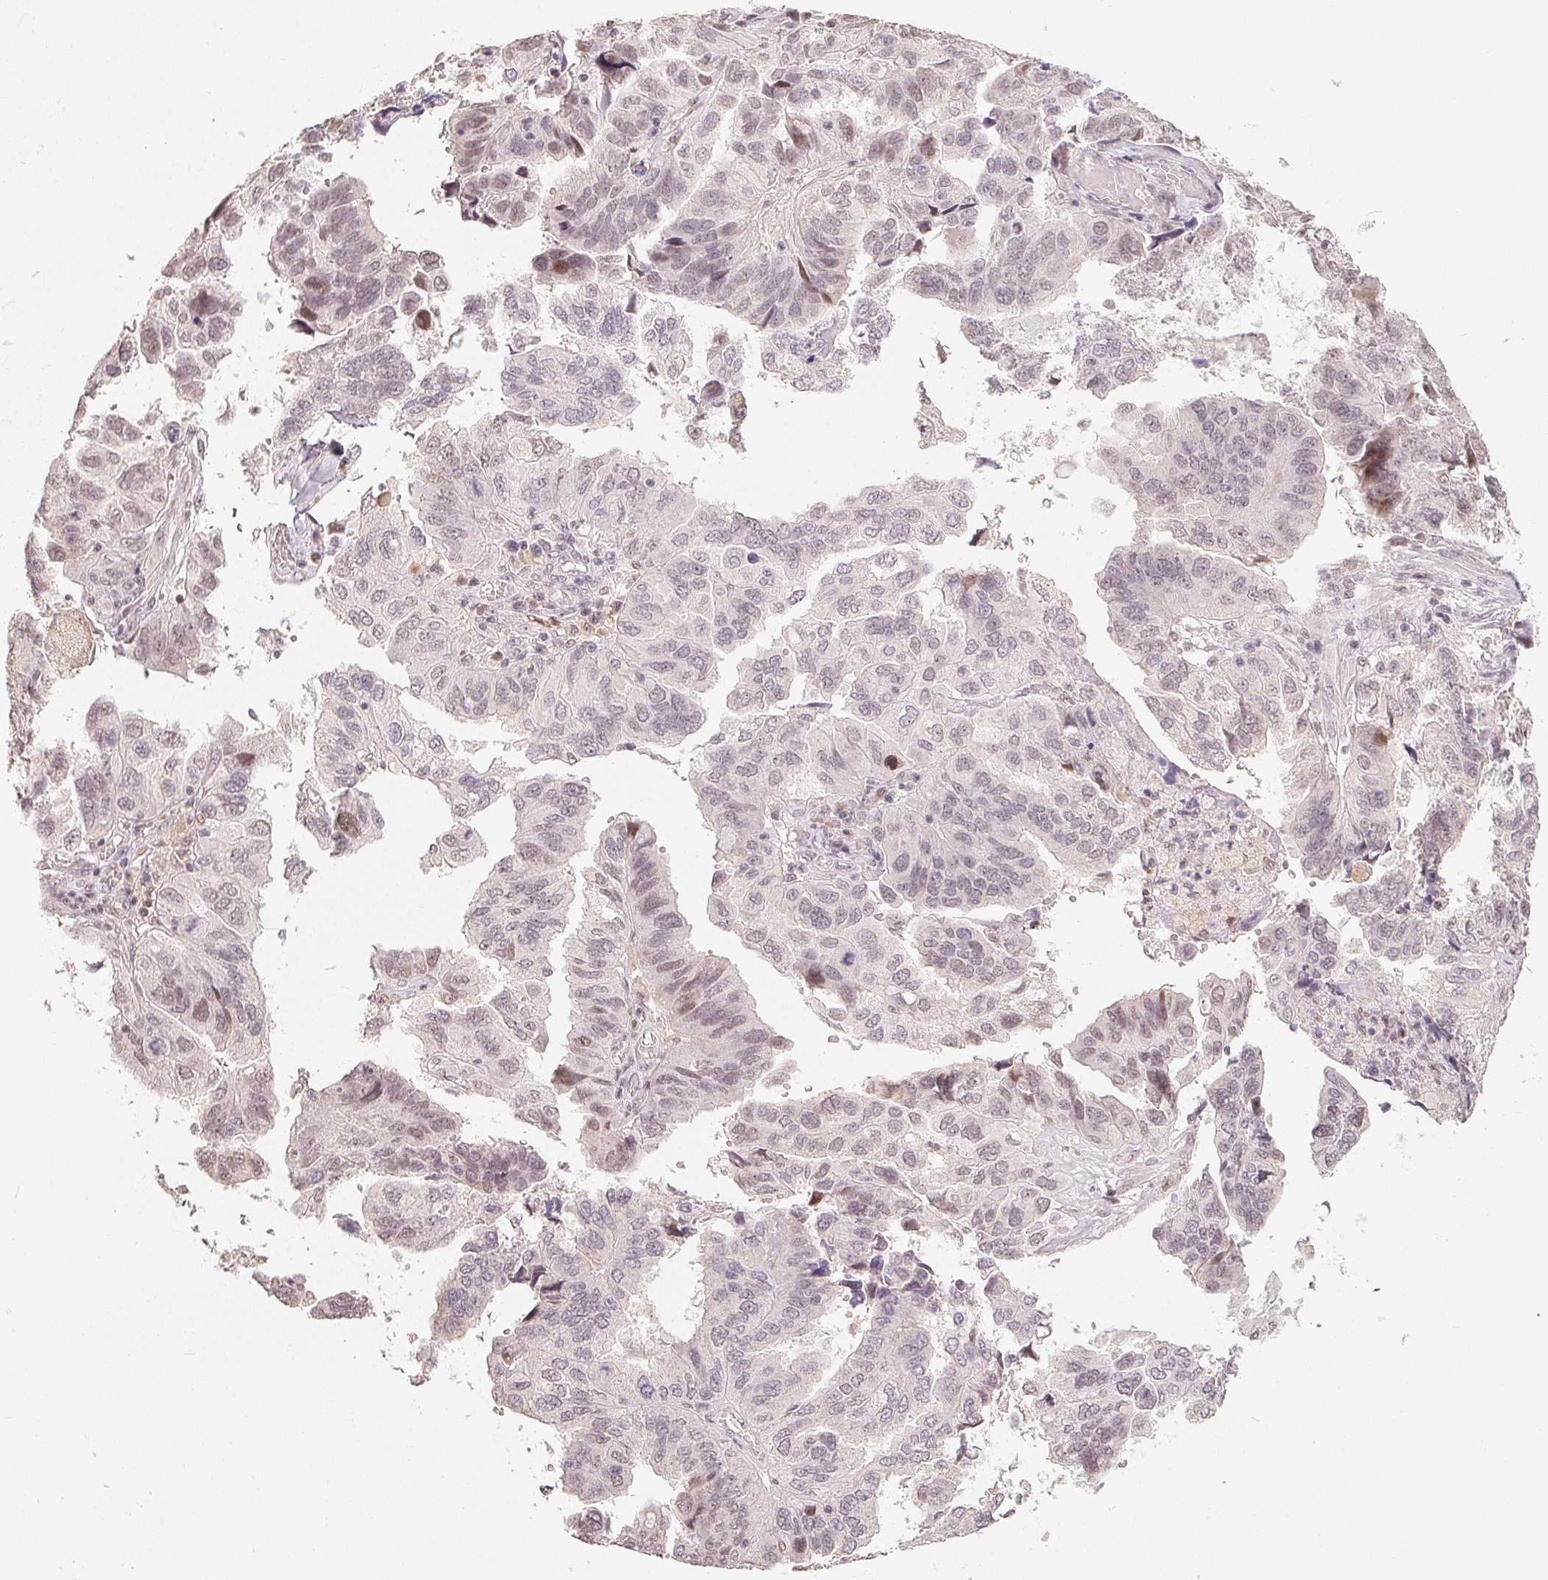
{"staining": {"intensity": "weak", "quantity": "<25%", "location": "nuclear"}, "tissue": "ovarian cancer", "cell_type": "Tumor cells", "image_type": "cancer", "snomed": [{"axis": "morphology", "description": "Cystadenocarcinoma, serous, NOS"}, {"axis": "topography", "description": "Ovary"}], "caption": "IHC of ovarian cancer (serous cystadenocarcinoma) shows no staining in tumor cells.", "gene": "CCDC138", "patient": {"sex": "female", "age": 79}}